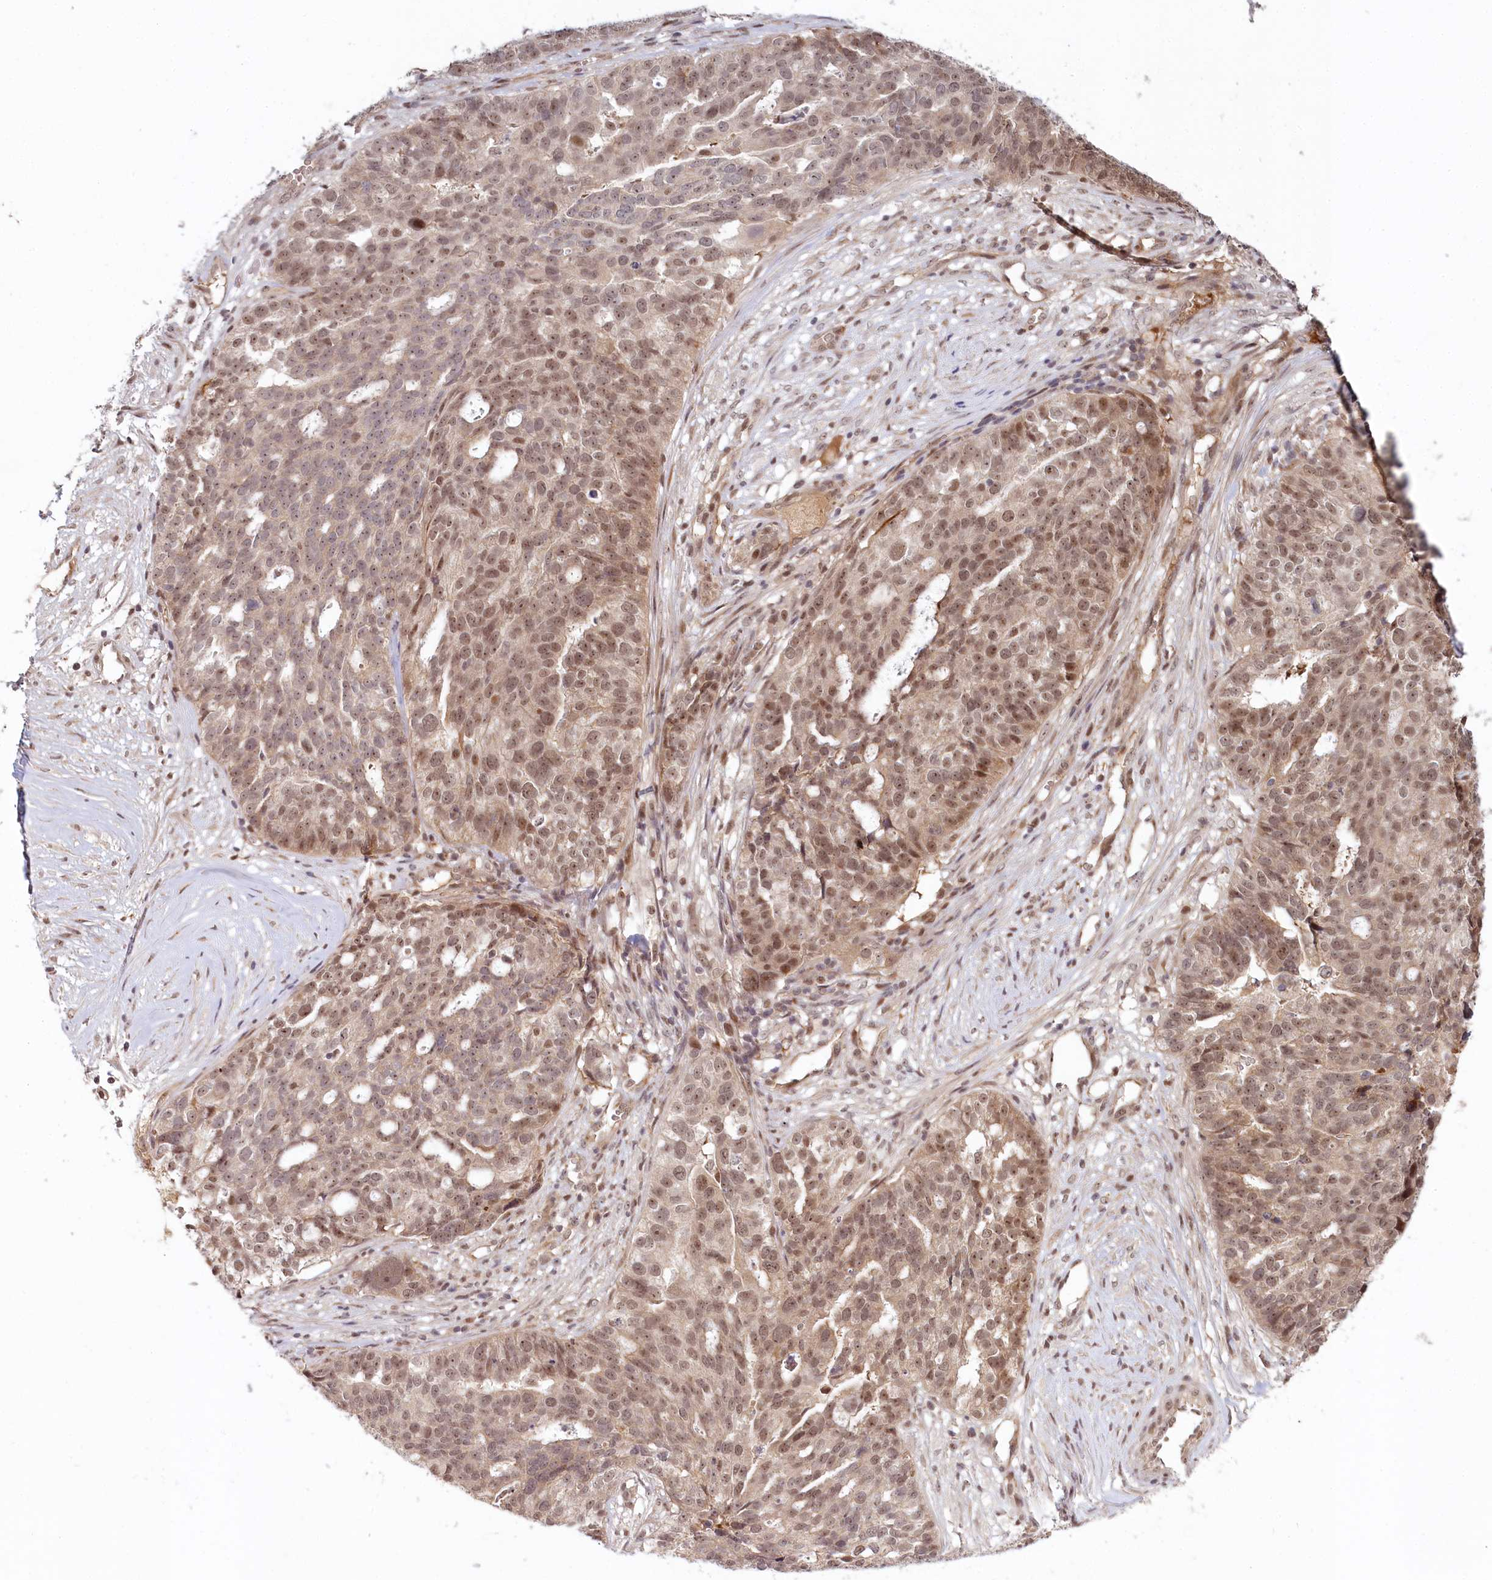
{"staining": {"intensity": "moderate", "quantity": ">75%", "location": "nuclear"}, "tissue": "ovarian cancer", "cell_type": "Tumor cells", "image_type": "cancer", "snomed": [{"axis": "morphology", "description": "Cystadenocarcinoma, serous, NOS"}, {"axis": "topography", "description": "Ovary"}], "caption": "Brown immunohistochemical staining in ovarian cancer (serous cystadenocarcinoma) shows moderate nuclear positivity in approximately >75% of tumor cells. The staining was performed using DAB to visualize the protein expression in brown, while the nuclei were stained in blue with hematoxylin (Magnification: 20x).", "gene": "WAPL", "patient": {"sex": "female", "age": 59}}